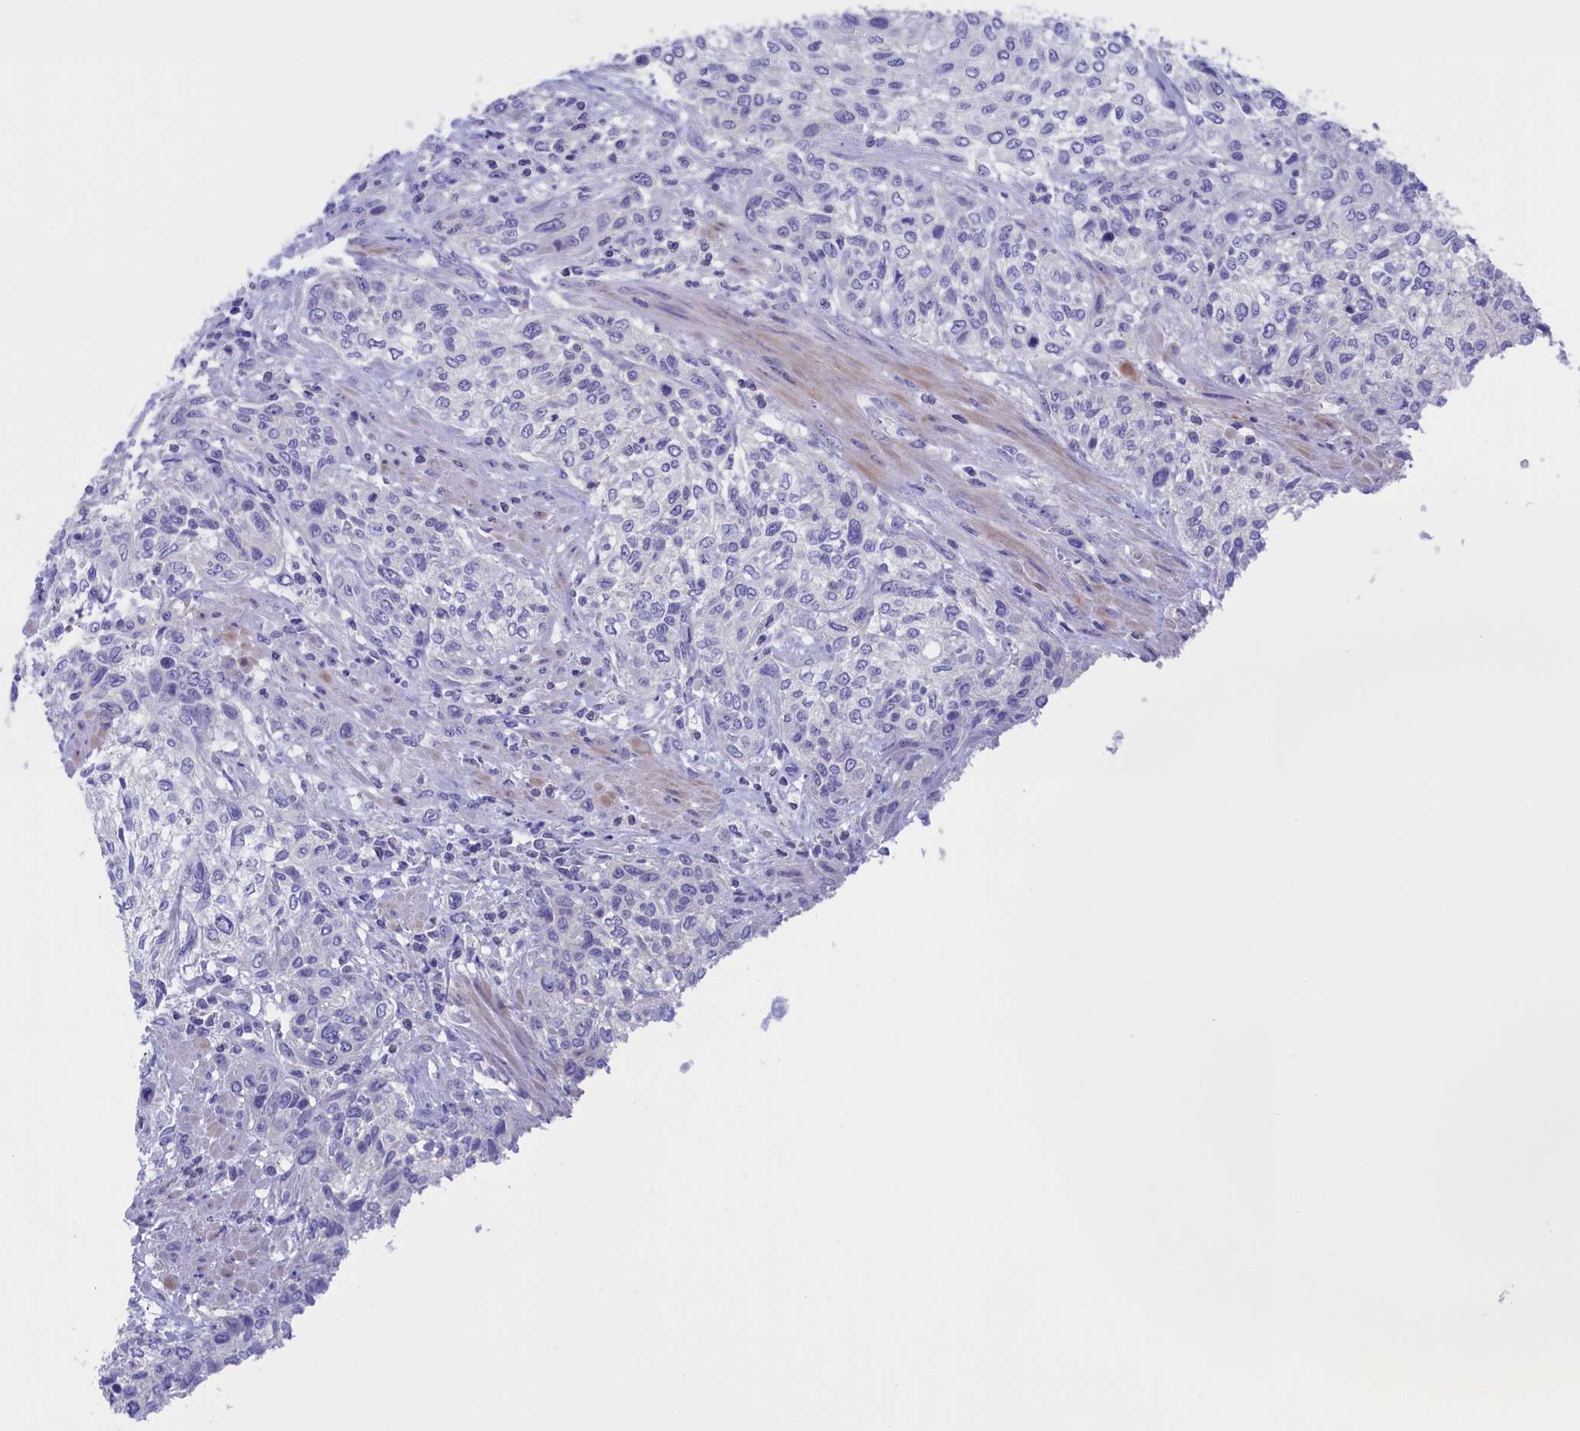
{"staining": {"intensity": "negative", "quantity": "none", "location": "none"}, "tissue": "urothelial cancer", "cell_type": "Tumor cells", "image_type": "cancer", "snomed": [{"axis": "morphology", "description": "Normal tissue, NOS"}, {"axis": "morphology", "description": "Urothelial carcinoma, NOS"}, {"axis": "topography", "description": "Urinary bladder"}, {"axis": "topography", "description": "Peripheral nerve tissue"}], "caption": "Transitional cell carcinoma was stained to show a protein in brown. There is no significant staining in tumor cells. (Immunohistochemistry, brightfield microscopy, high magnification).", "gene": "VPS35L", "patient": {"sex": "male", "age": 35}}